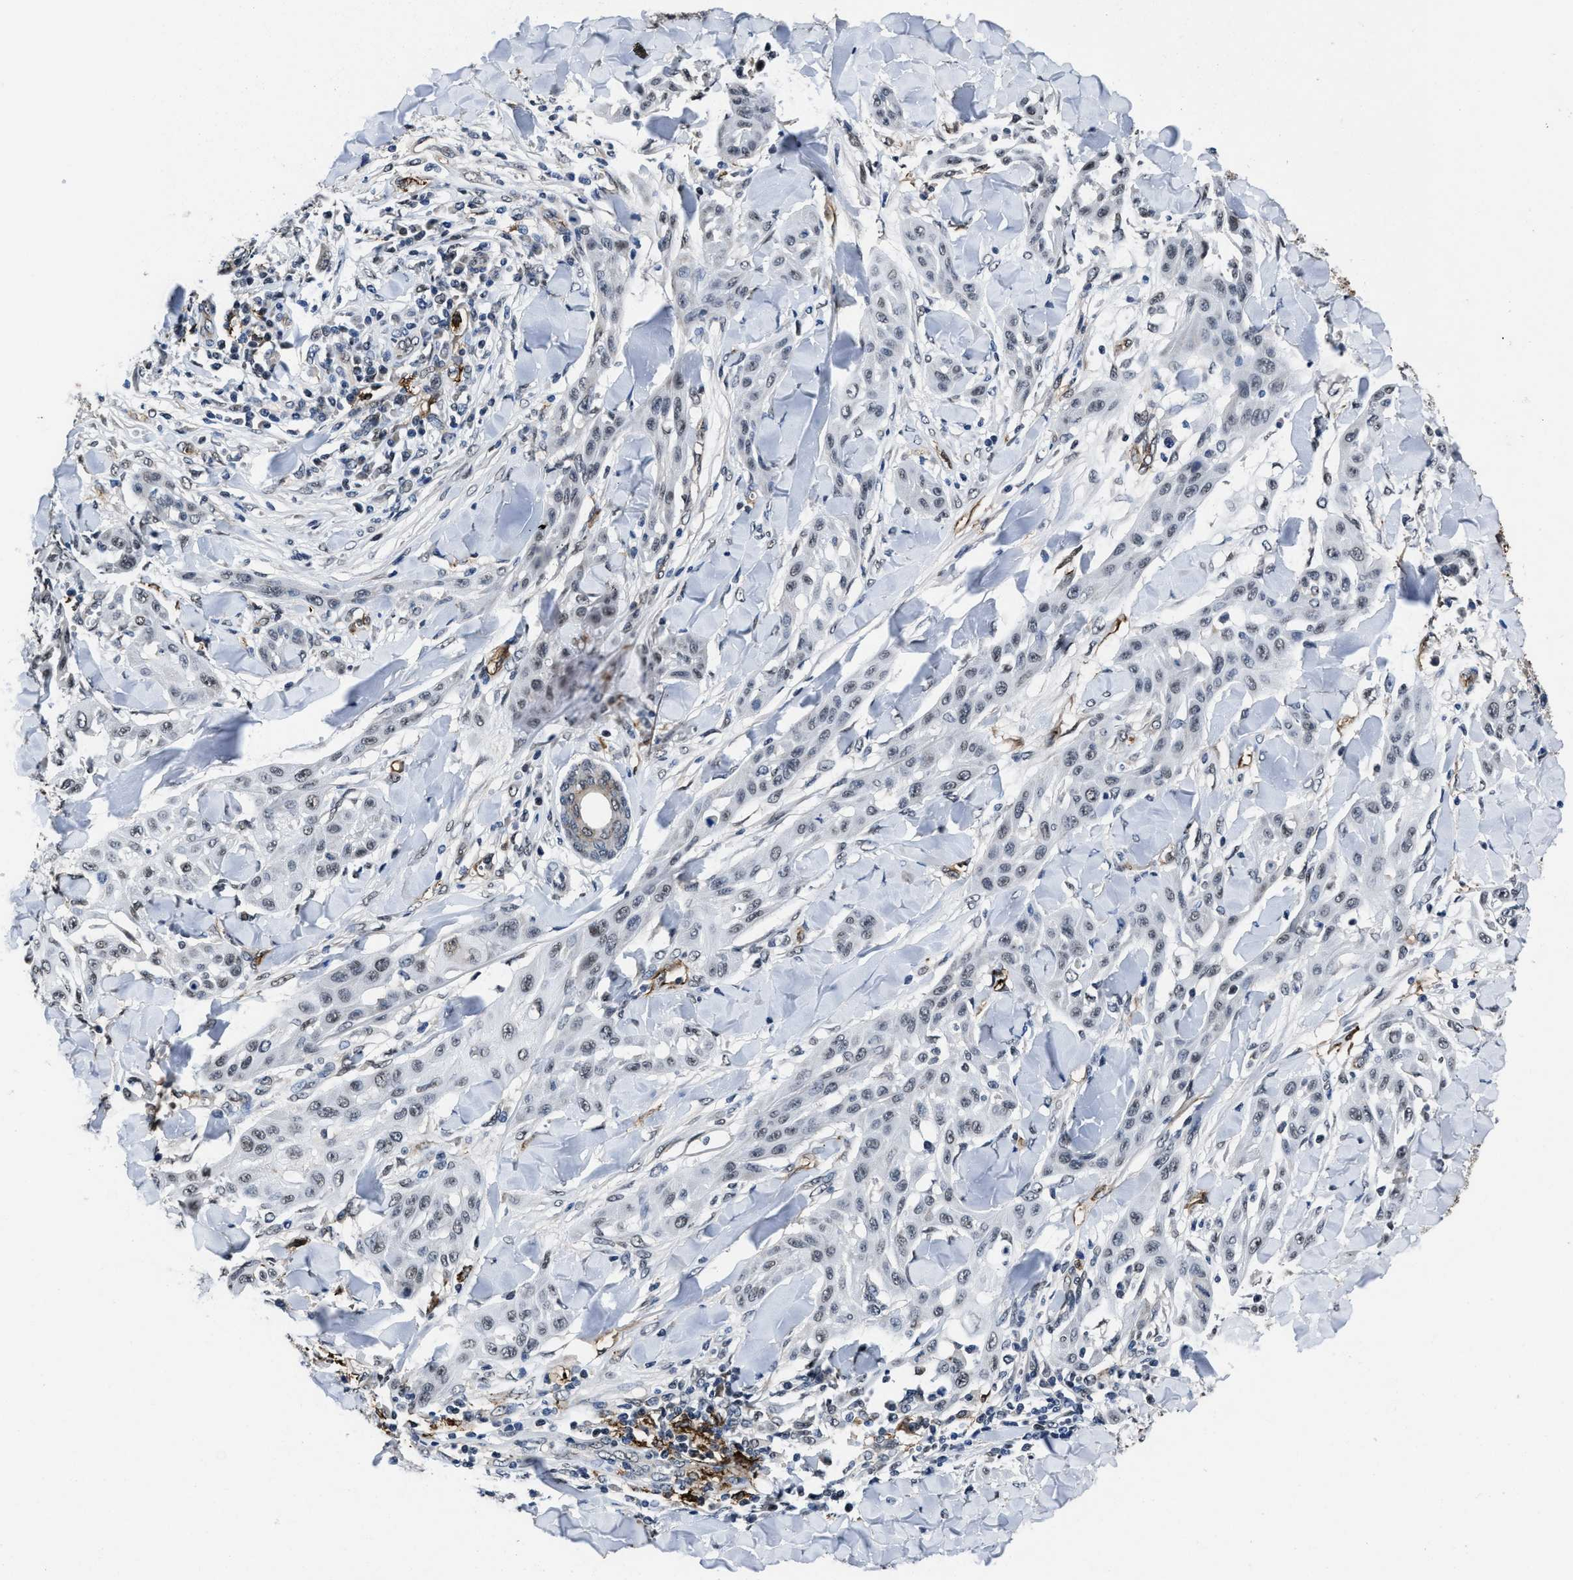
{"staining": {"intensity": "negative", "quantity": "none", "location": "none"}, "tissue": "skin cancer", "cell_type": "Tumor cells", "image_type": "cancer", "snomed": [{"axis": "morphology", "description": "Squamous cell carcinoma, NOS"}, {"axis": "topography", "description": "Skin"}], "caption": "DAB immunohistochemical staining of human squamous cell carcinoma (skin) reveals no significant staining in tumor cells.", "gene": "MARCKSL1", "patient": {"sex": "male", "age": 24}}